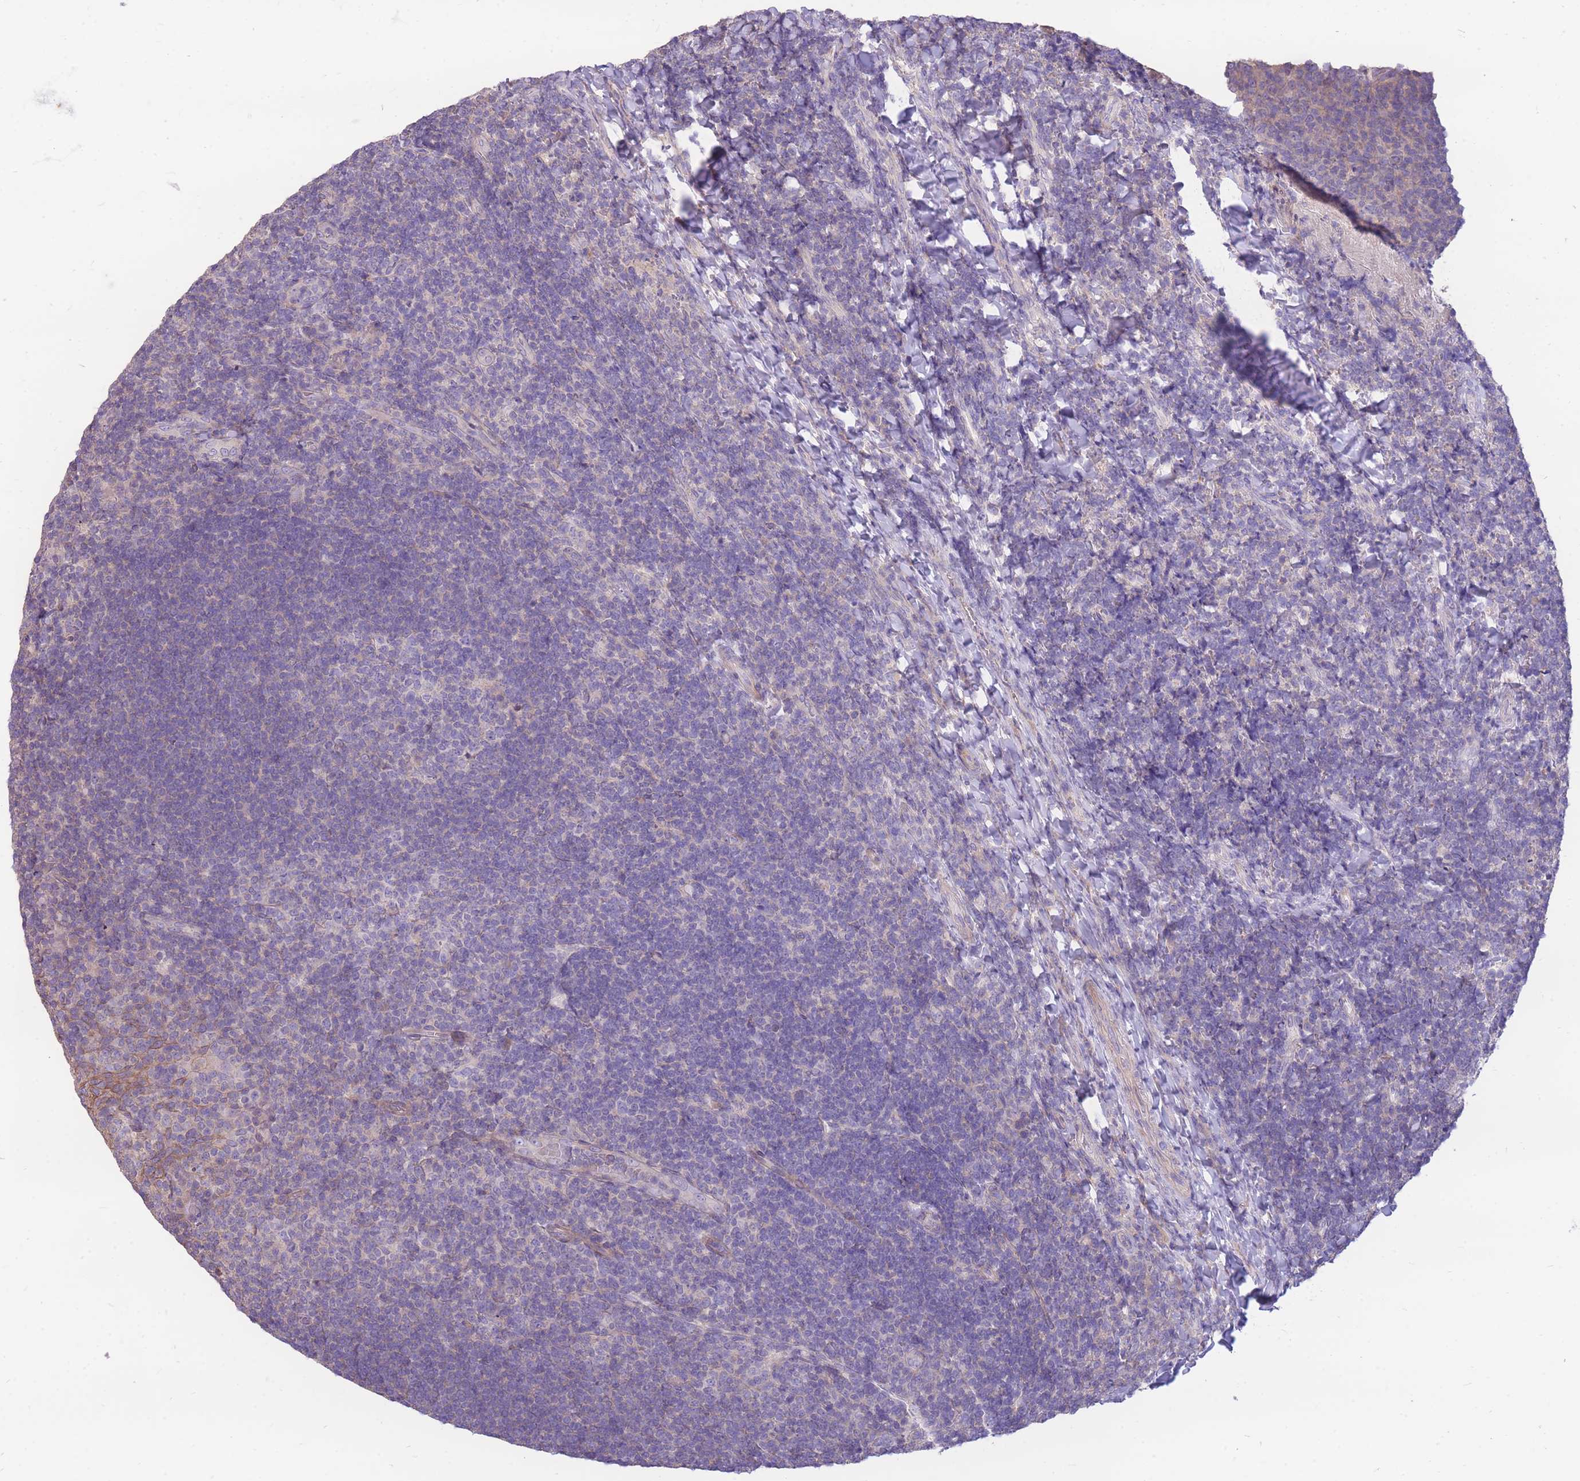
{"staining": {"intensity": "negative", "quantity": "none", "location": "none"}, "tissue": "tonsil", "cell_type": "Germinal center cells", "image_type": "normal", "snomed": [{"axis": "morphology", "description": "Normal tissue, NOS"}, {"axis": "topography", "description": "Tonsil"}], "caption": "Immunohistochemistry (IHC) micrograph of normal tonsil: tonsil stained with DAB (3,3'-diaminobenzidine) demonstrates no significant protein staining in germinal center cells. (DAB immunohistochemistry, high magnification).", "gene": "OR5T1", "patient": {"sex": "female", "age": 10}}